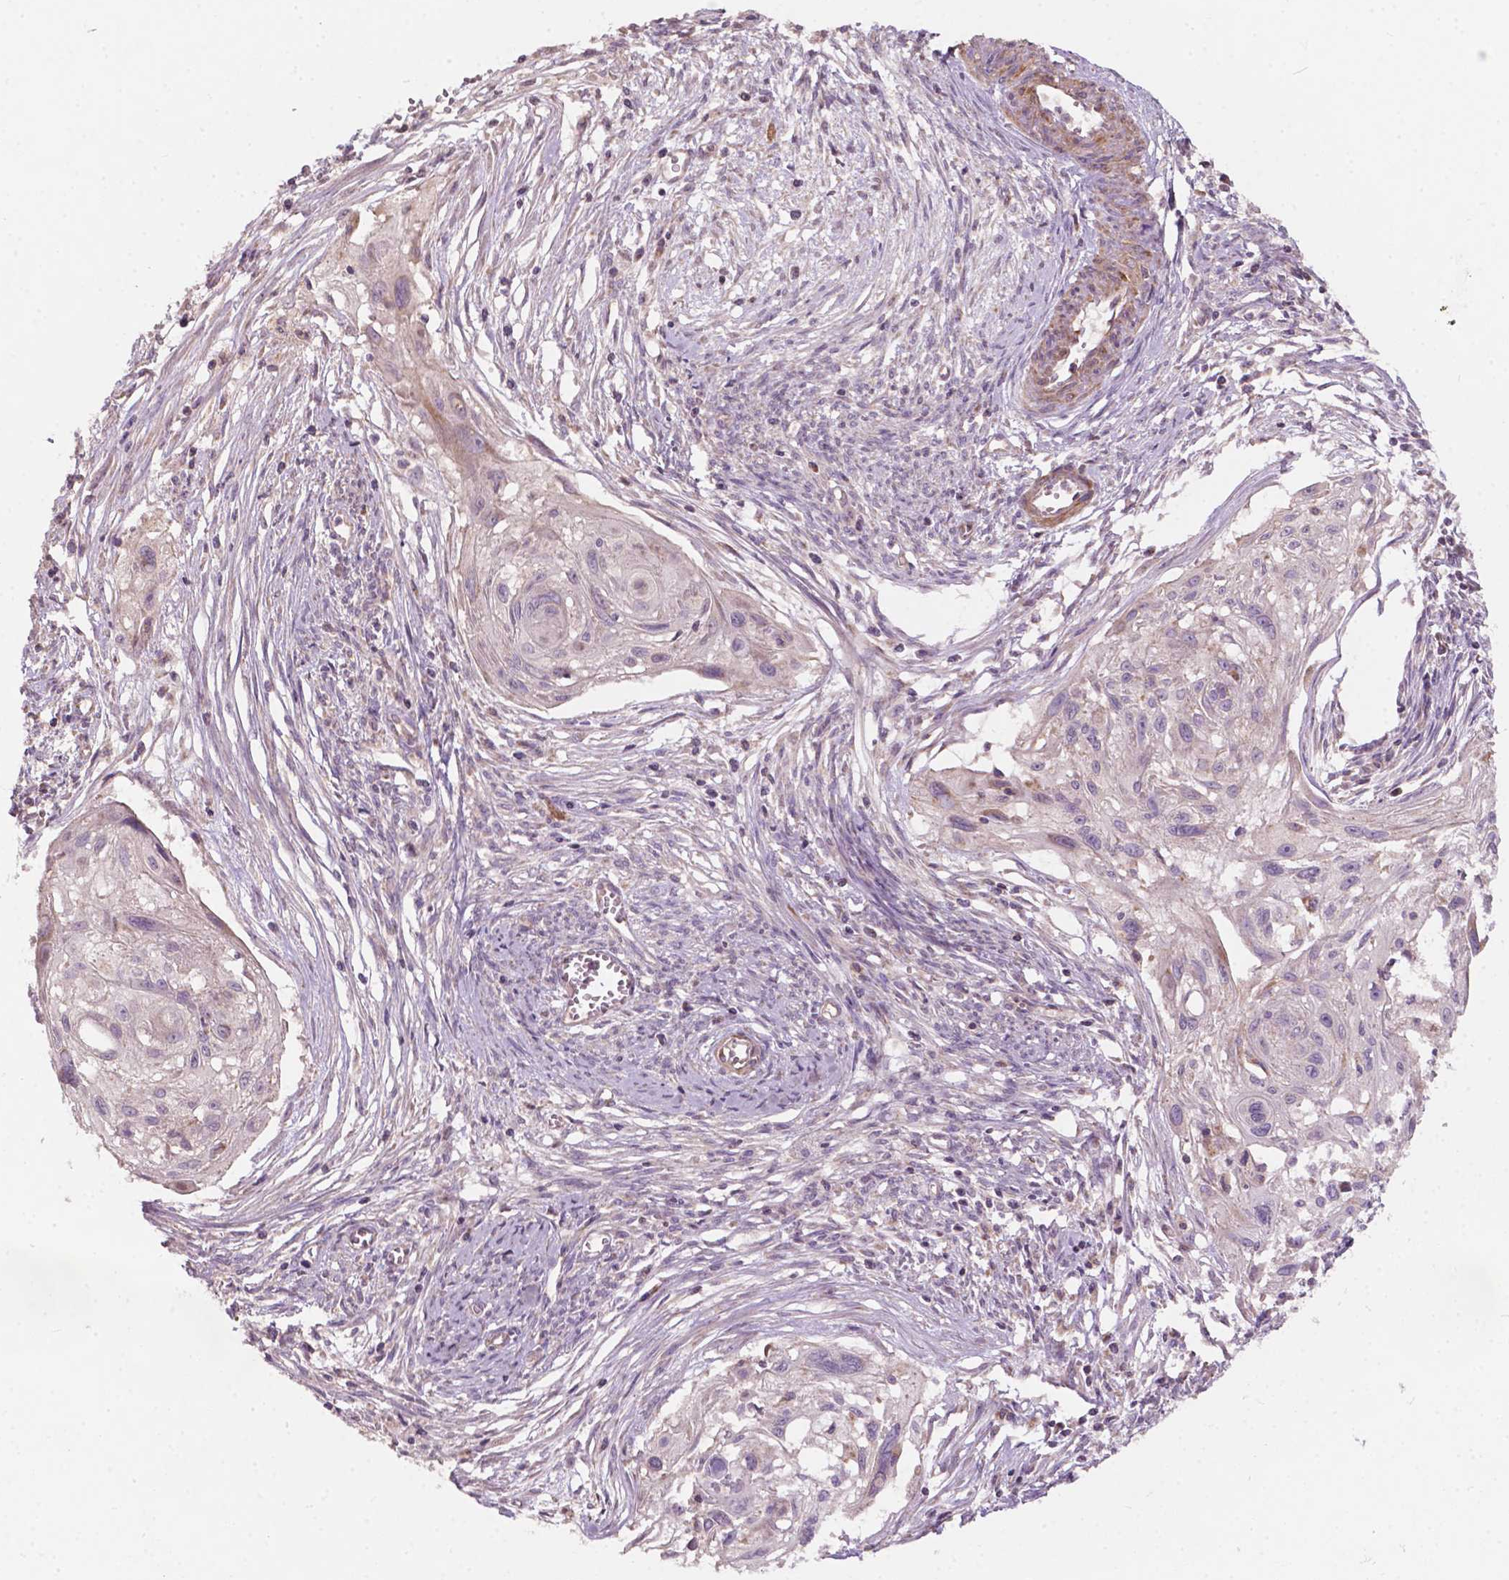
{"staining": {"intensity": "negative", "quantity": "none", "location": "none"}, "tissue": "cervical cancer", "cell_type": "Tumor cells", "image_type": "cancer", "snomed": [{"axis": "morphology", "description": "Squamous cell carcinoma, NOS"}, {"axis": "topography", "description": "Cervix"}], "caption": "An immunohistochemistry photomicrograph of cervical squamous cell carcinoma is shown. There is no staining in tumor cells of cervical squamous cell carcinoma.", "gene": "NDUFA10", "patient": {"sex": "female", "age": 49}}